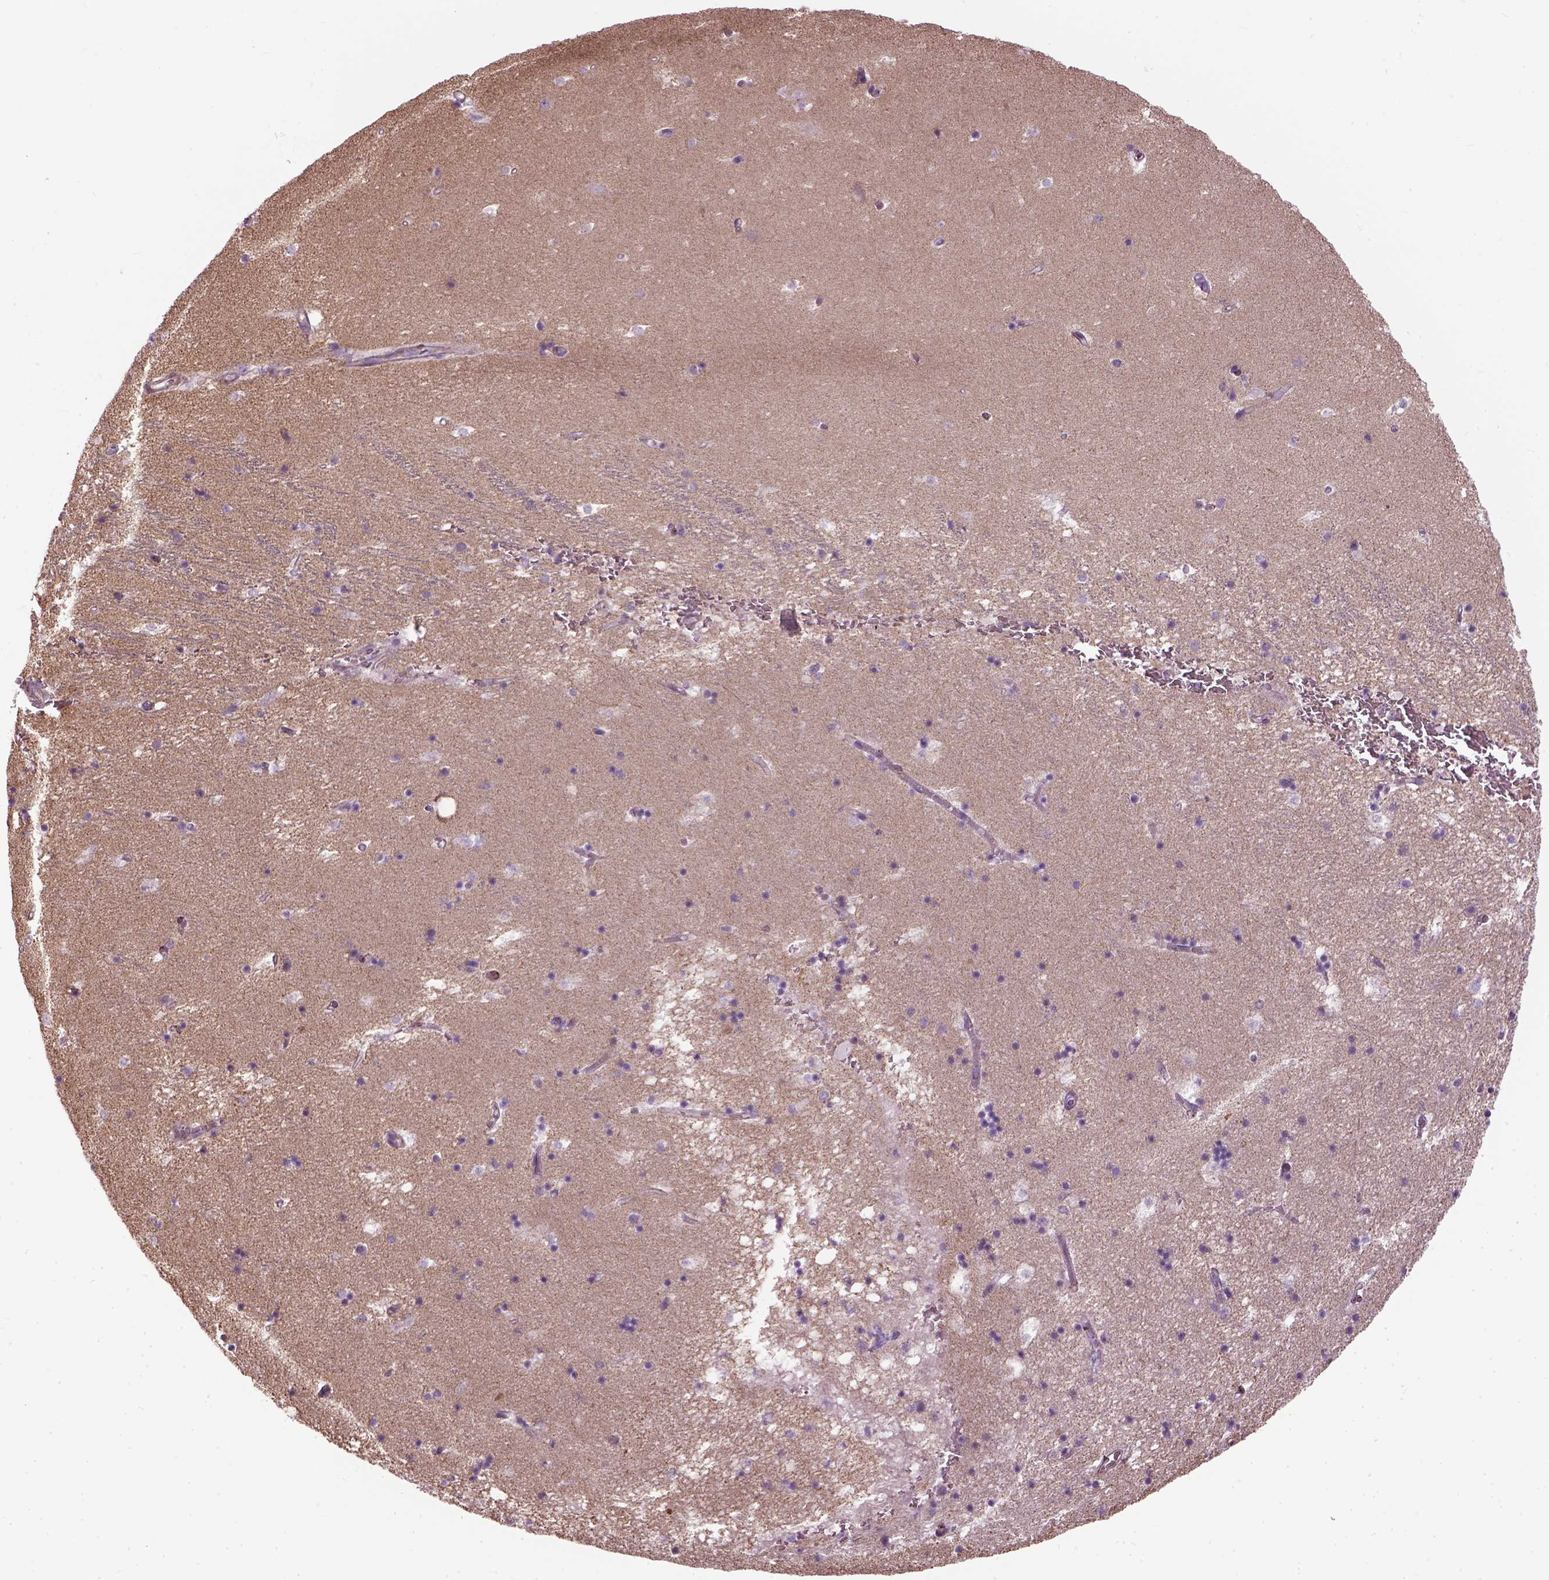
{"staining": {"intensity": "negative", "quantity": "none", "location": "none"}, "tissue": "hippocampus", "cell_type": "Glial cells", "image_type": "normal", "snomed": [{"axis": "morphology", "description": "Normal tissue, NOS"}, {"axis": "topography", "description": "Hippocampus"}], "caption": "IHC micrograph of unremarkable human hippocampus stained for a protein (brown), which reveals no expression in glial cells.", "gene": "XK", "patient": {"sex": "male", "age": 58}}